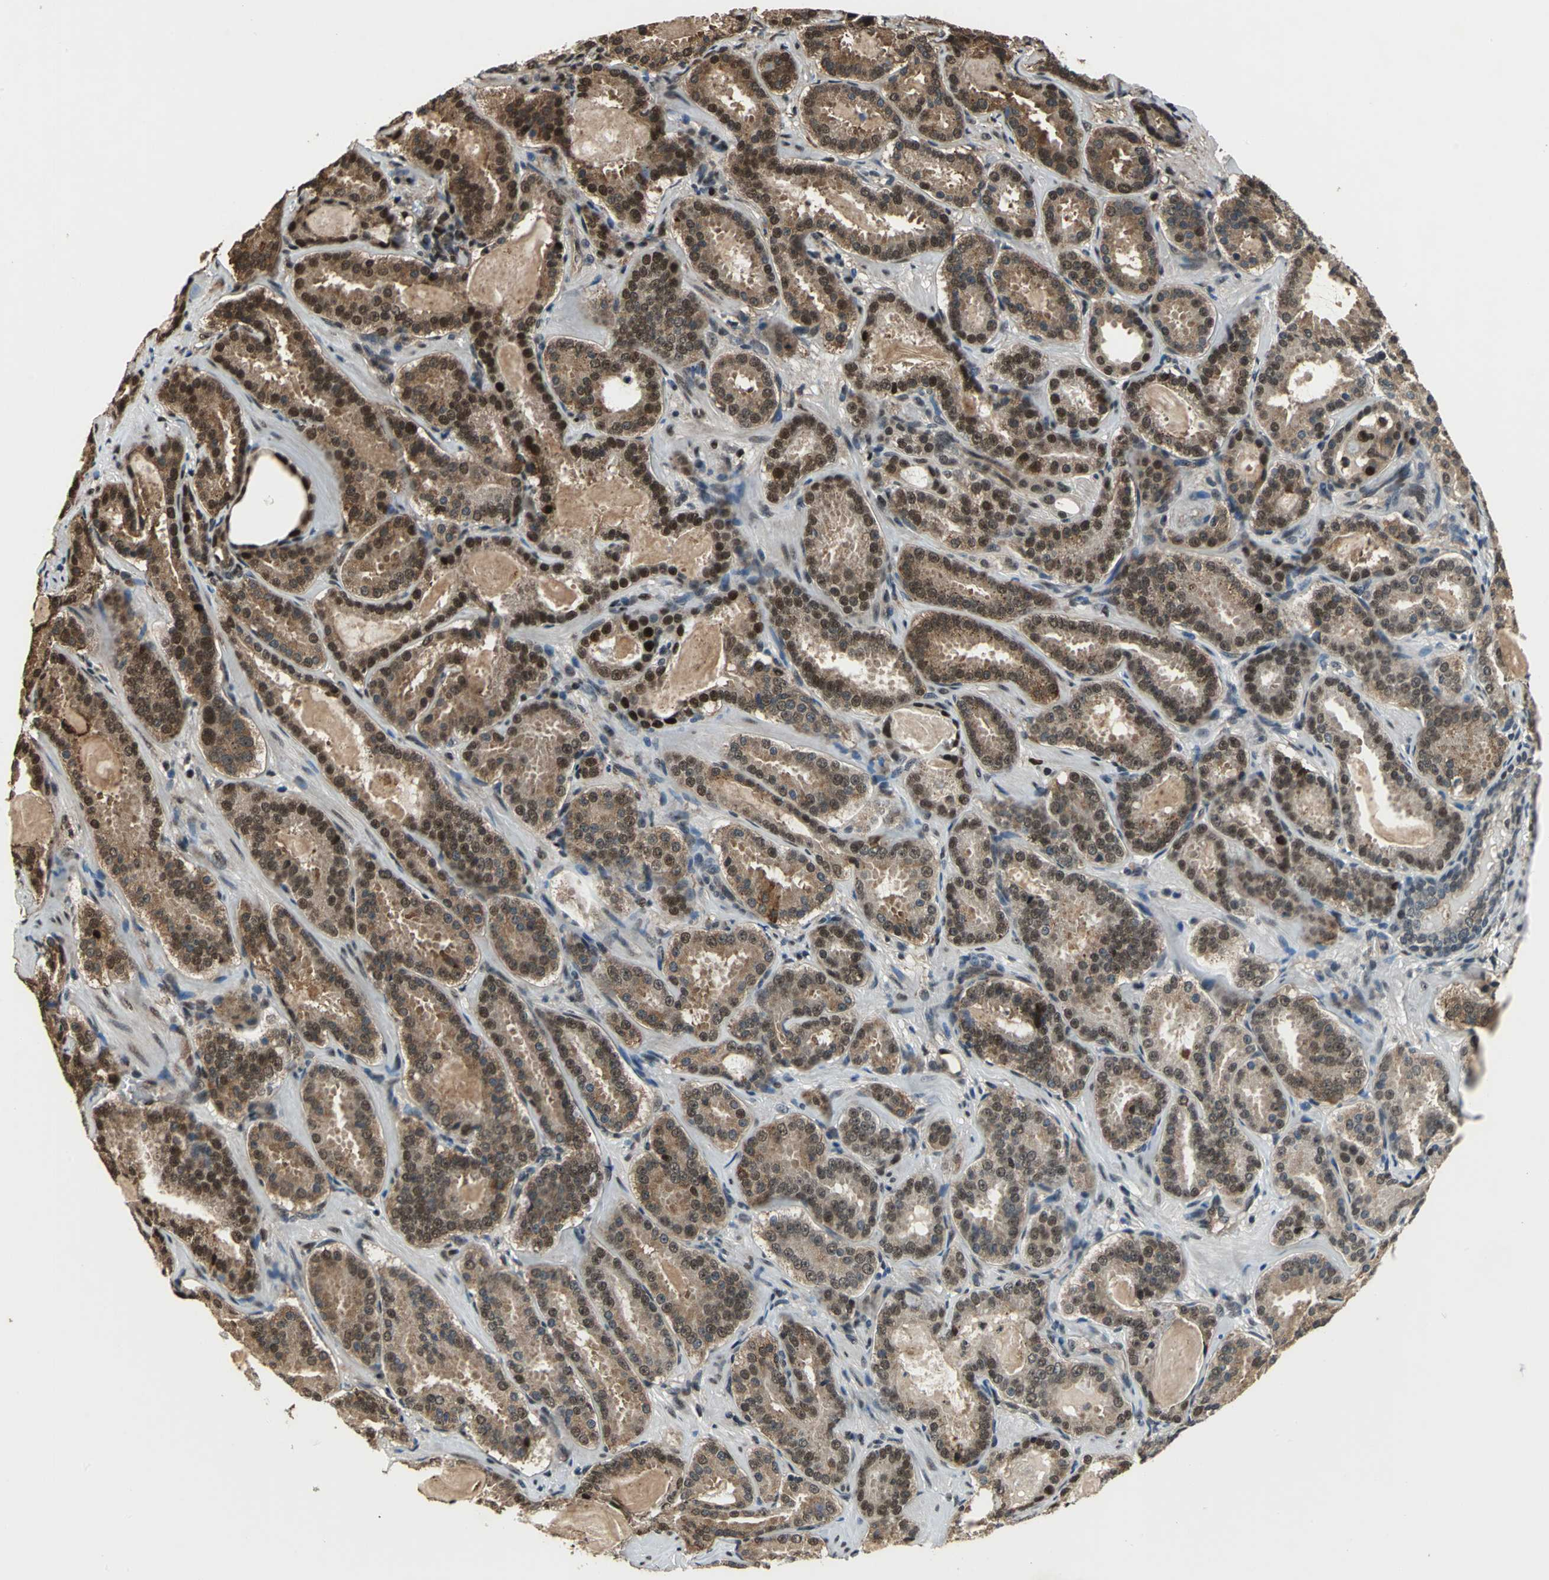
{"staining": {"intensity": "moderate", "quantity": "25%-75%", "location": "cytoplasmic/membranous,nuclear"}, "tissue": "prostate cancer", "cell_type": "Tumor cells", "image_type": "cancer", "snomed": [{"axis": "morphology", "description": "Adenocarcinoma, Low grade"}, {"axis": "topography", "description": "Prostate"}], "caption": "A high-resolution image shows immunohistochemistry (IHC) staining of prostate adenocarcinoma (low-grade), which shows moderate cytoplasmic/membranous and nuclear staining in approximately 25%-75% of tumor cells. Nuclei are stained in blue.", "gene": "MIS18BP1", "patient": {"sex": "male", "age": 59}}